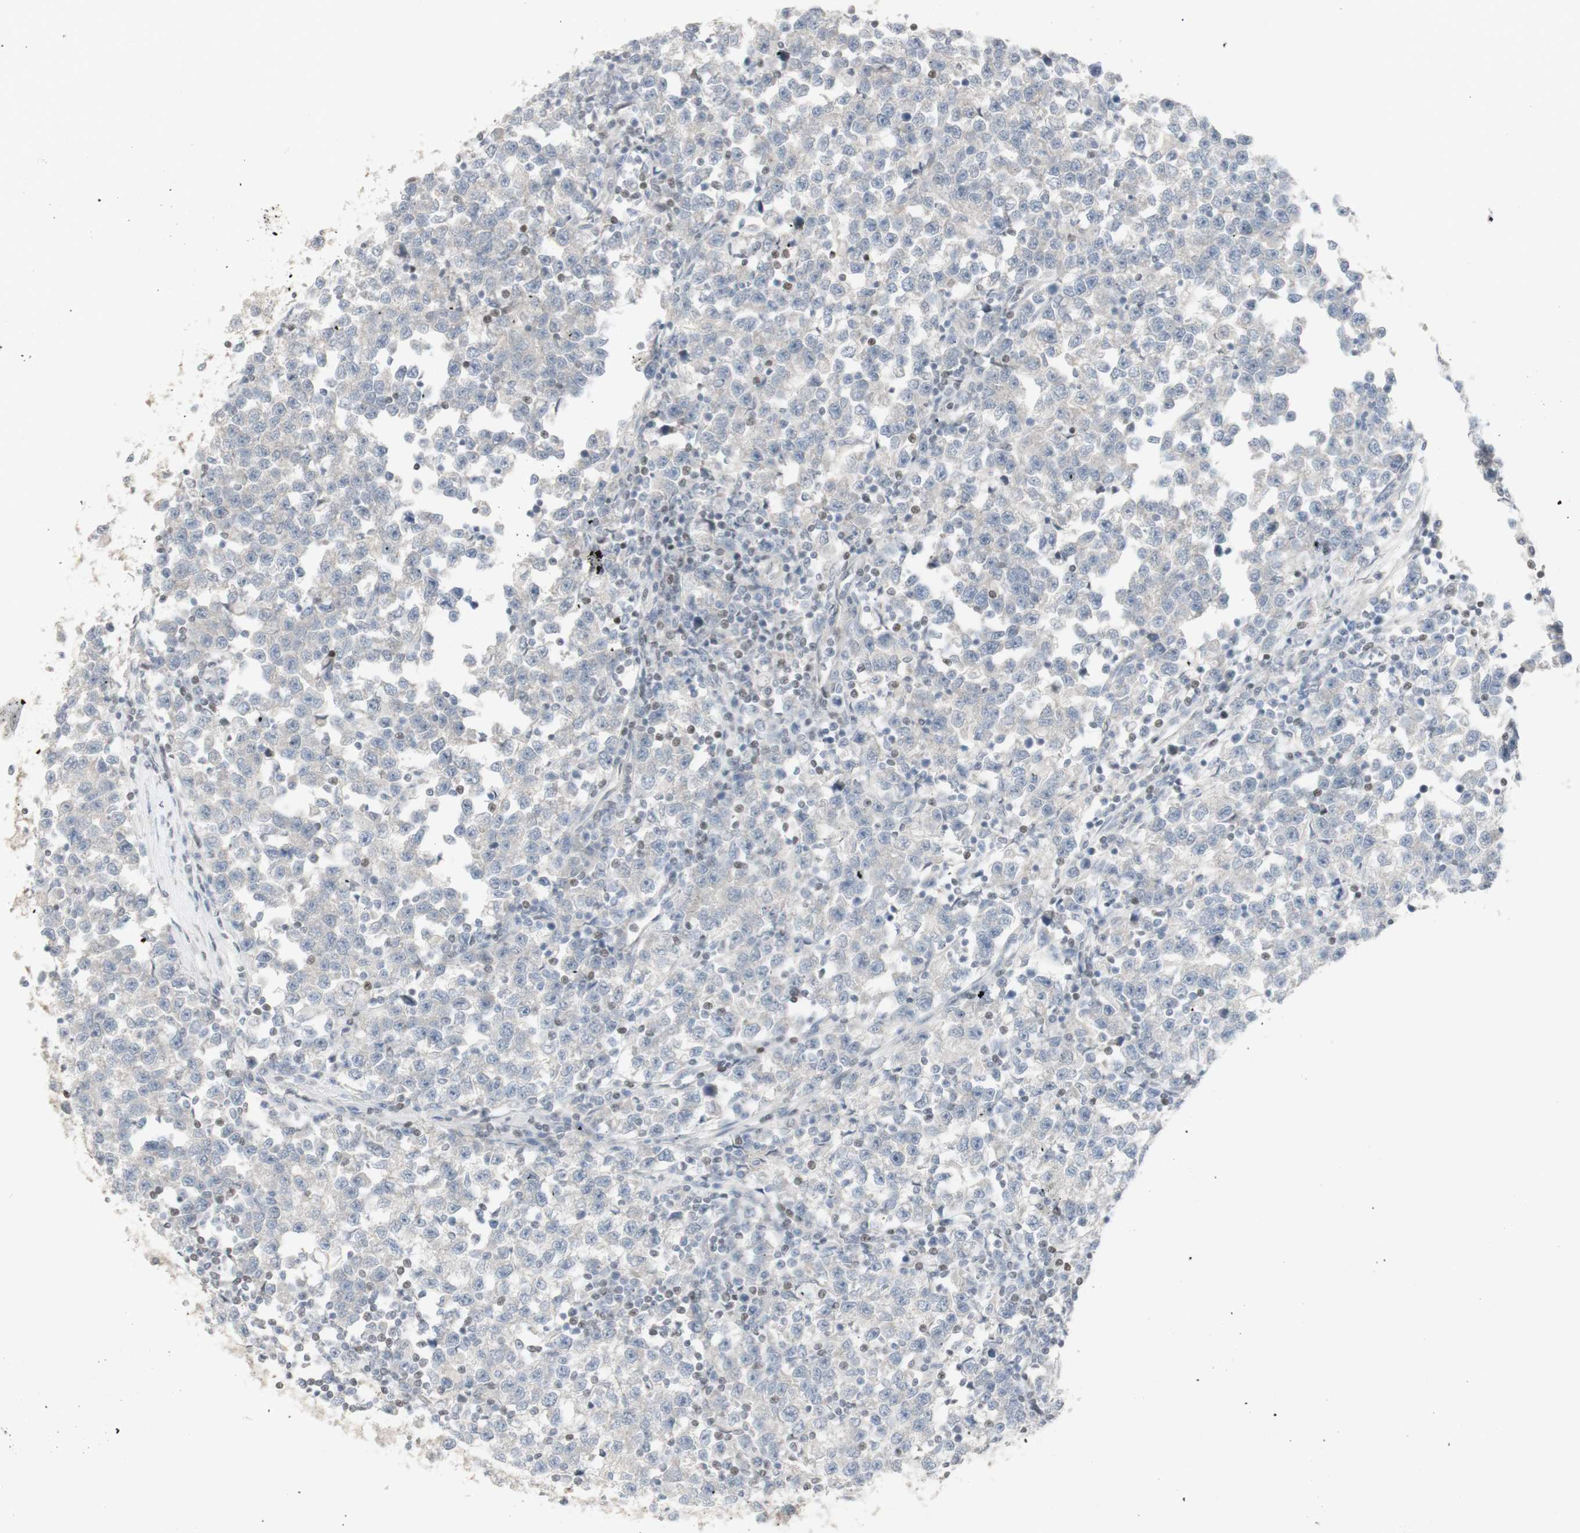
{"staining": {"intensity": "negative", "quantity": "none", "location": "none"}, "tissue": "testis cancer", "cell_type": "Tumor cells", "image_type": "cancer", "snomed": [{"axis": "morphology", "description": "Seminoma, NOS"}, {"axis": "topography", "description": "Testis"}], "caption": "Tumor cells show no significant protein positivity in testis cancer. (DAB IHC with hematoxylin counter stain).", "gene": "C1orf116", "patient": {"sex": "male", "age": 43}}